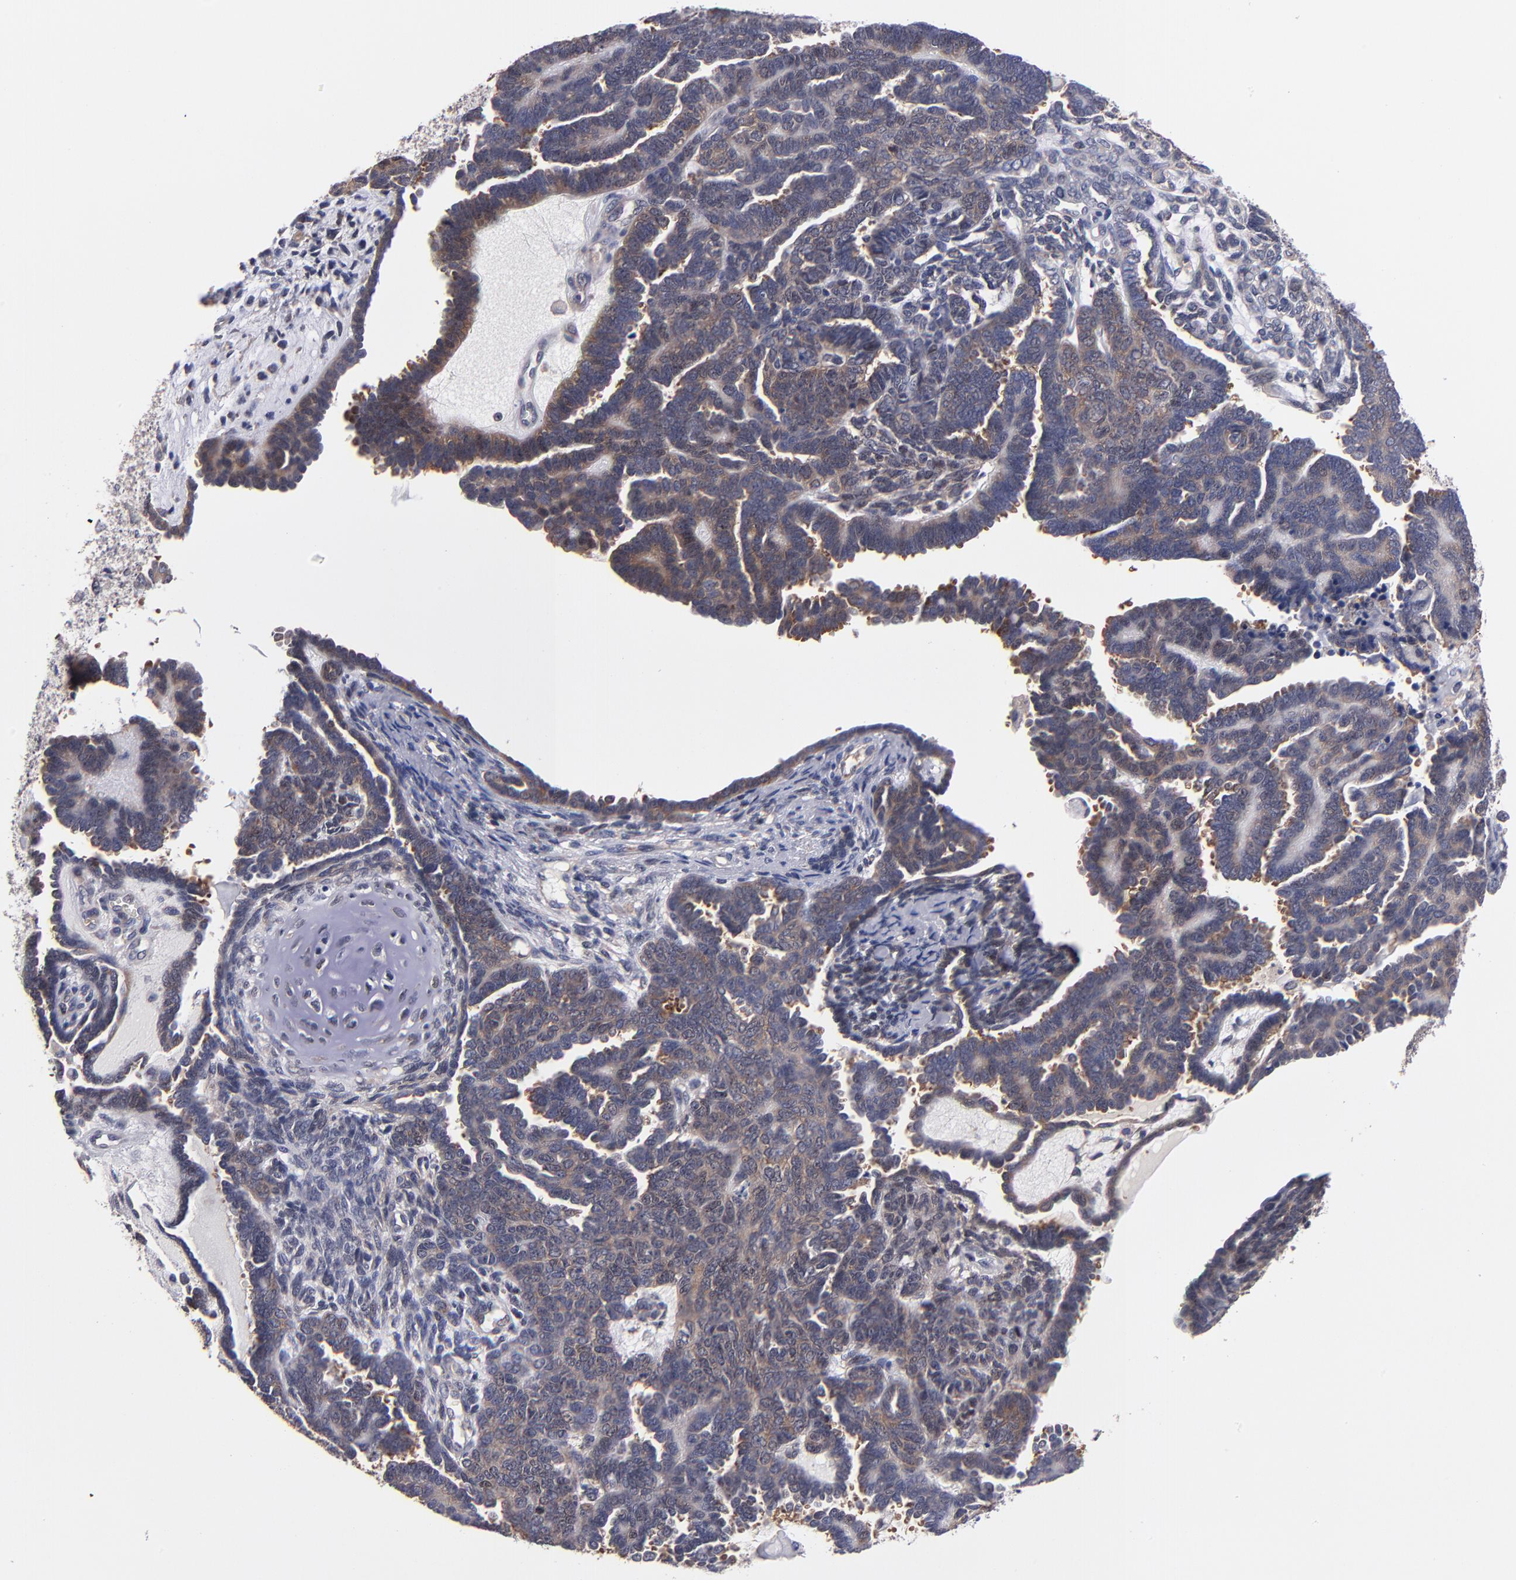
{"staining": {"intensity": "weak", "quantity": ">75%", "location": "cytoplasmic/membranous"}, "tissue": "endometrial cancer", "cell_type": "Tumor cells", "image_type": "cancer", "snomed": [{"axis": "morphology", "description": "Neoplasm, malignant, NOS"}, {"axis": "topography", "description": "Endometrium"}], "caption": "A histopathology image of human endometrial malignant neoplasm stained for a protein exhibits weak cytoplasmic/membranous brown staining in tumor cells.", "gene": "EIF3L", "patient": {"sex": "female", "age": 74}}